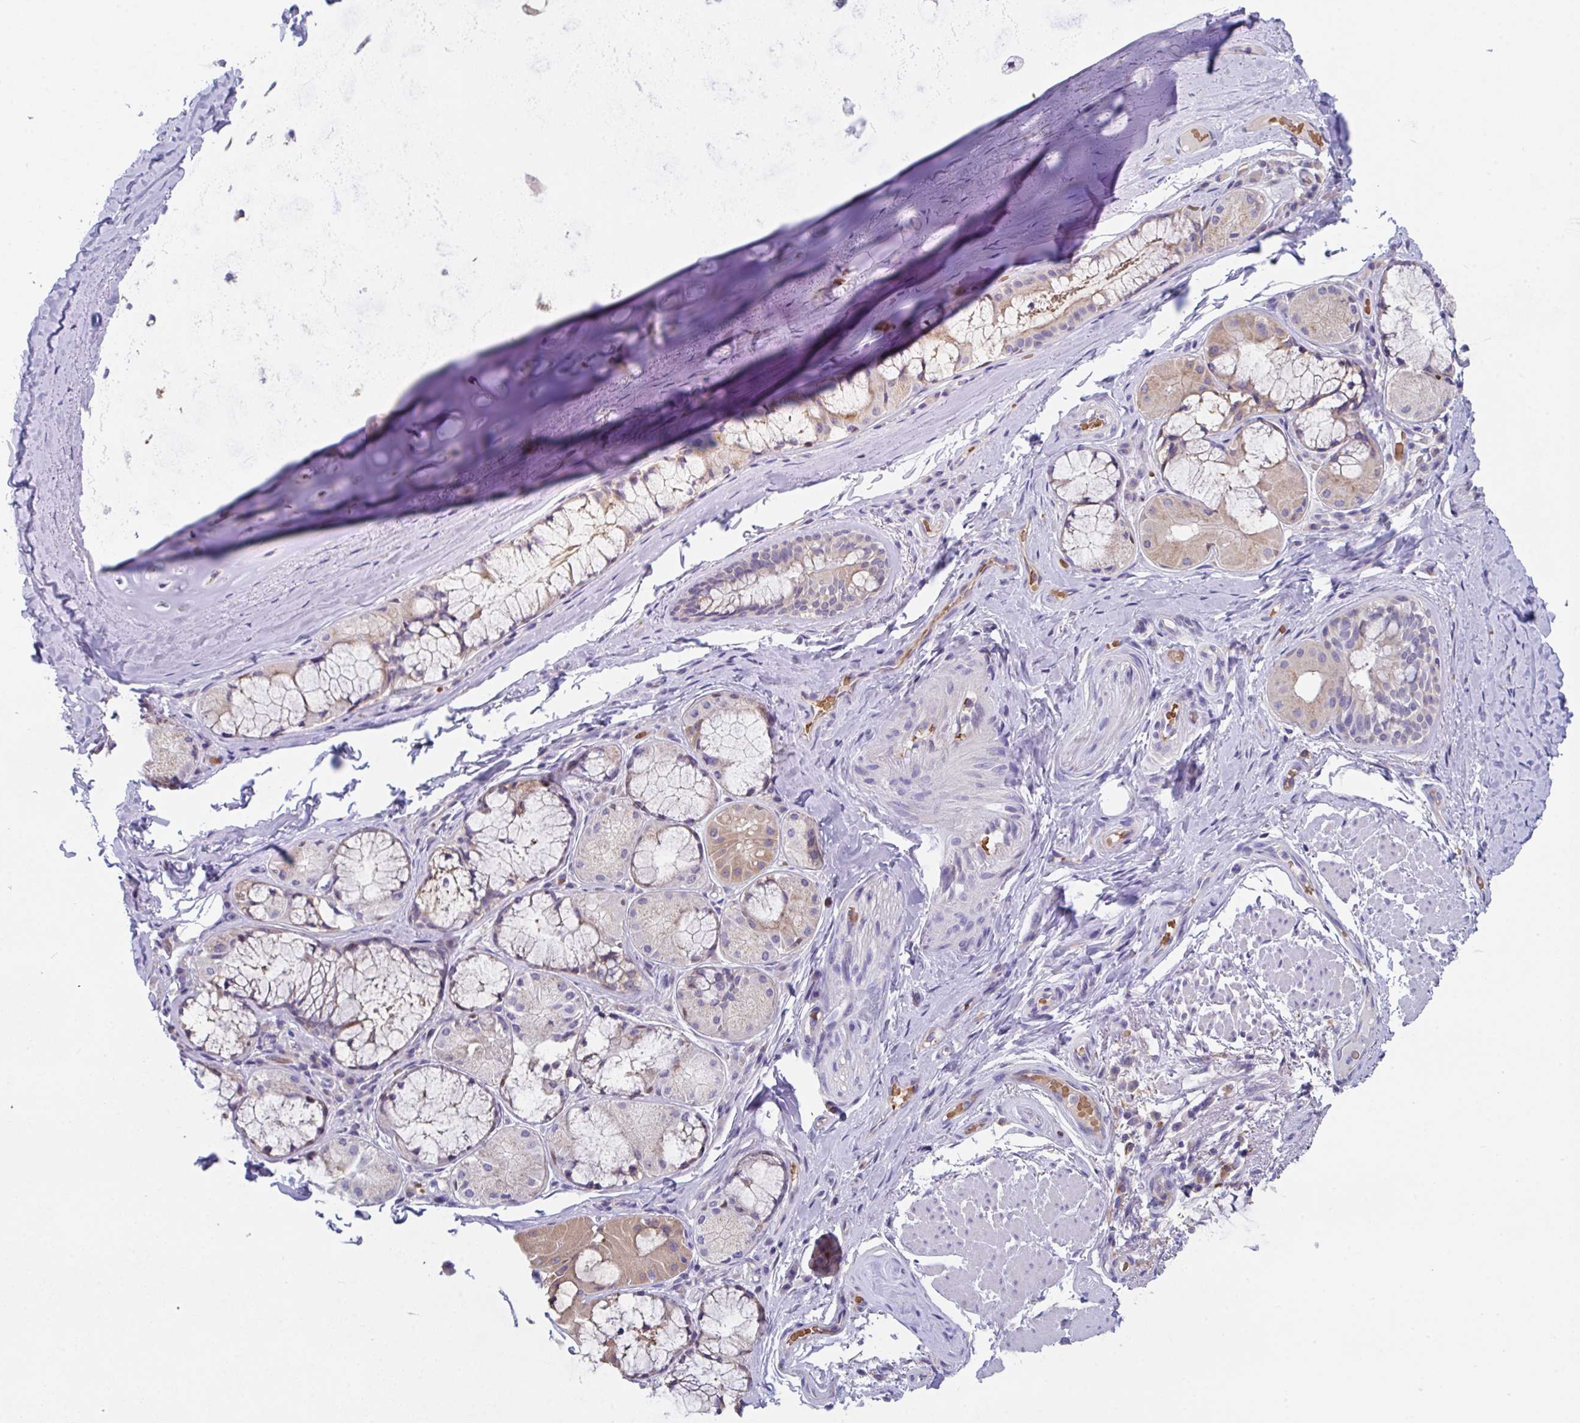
{"staining": {"intensity": "weak", "quantity": "<25%", "location": "cytoplasmic/membranous"}, "tissue": "soft tissue", "cell_type": "Chondrocytes", "image_type": "normal", "snomed": [{"axis": "morphology", "description": "Normal tissue, NOS"}, {"axis": "topography", "description": "Cartilage tissue"}, {"axis": "topography", "description": "Bronchus"}], "caption": "This micrograph is of unremarkable soft tissue stained with immunohistochemistry to label a protein in brown with the nuclei are counter-stained blue. There is no expression in chondrocytes.", "gene": "TFAP2C", "patient": {"sex": "male", "age": 64}}